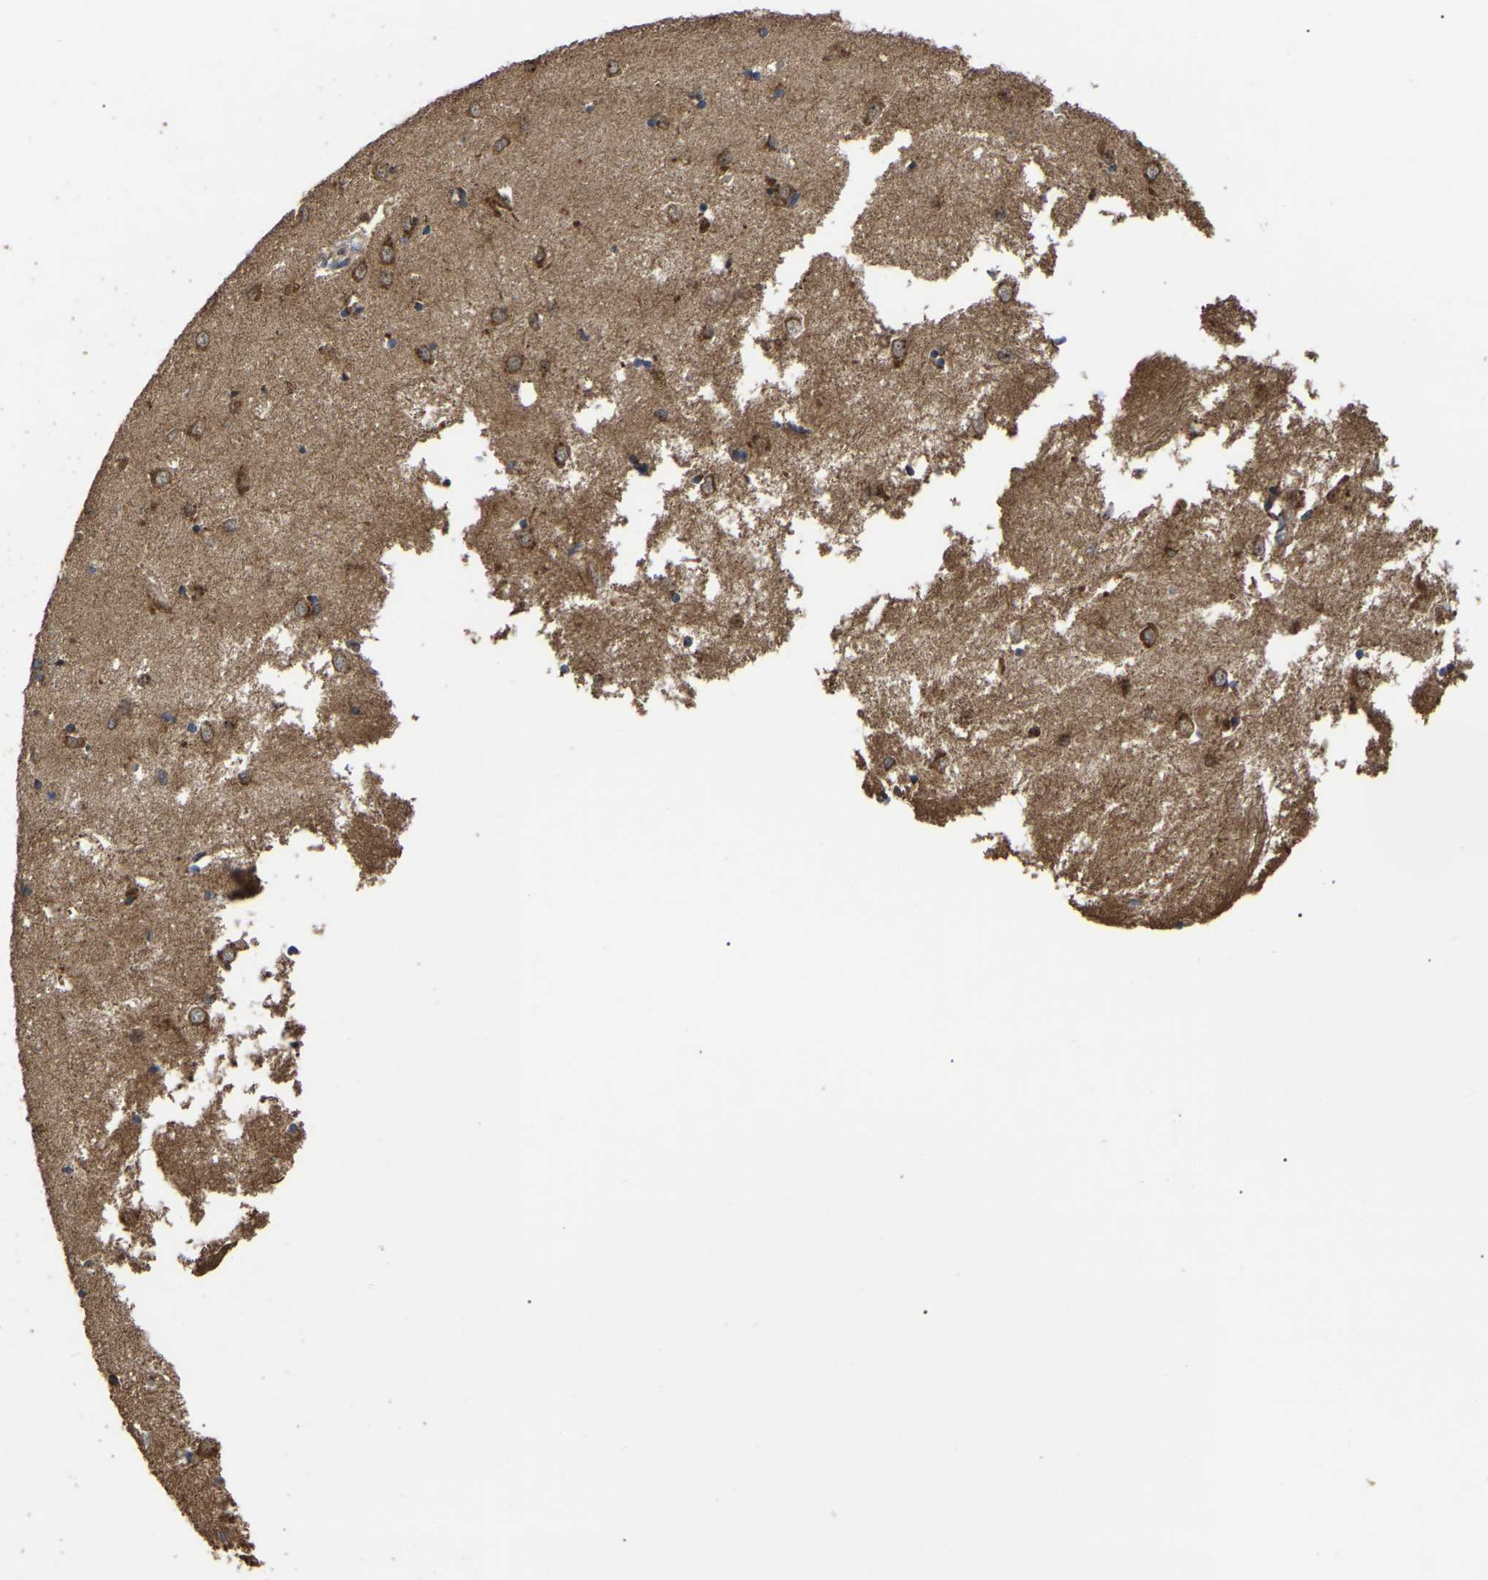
{"staining": {"intensity": "negative", "quantity": "none", "location": "none"}, "tissue": "caudate", "cell_type": "Glial cells", "image_type": "normal", "snomed": [{"axis": "morphology", "description": "Normal tissue, NOS"}, {"axis": "topography", "description": "Lateral ventricle wall"}], "caption": "DAB (3,3'-diaminobenzidine) immunohistochemical staining of unremarkable human caudate shows no significant expression in glial cells.", "gene": "GCC1", "patient": {"sex": "female", "age": 19}}